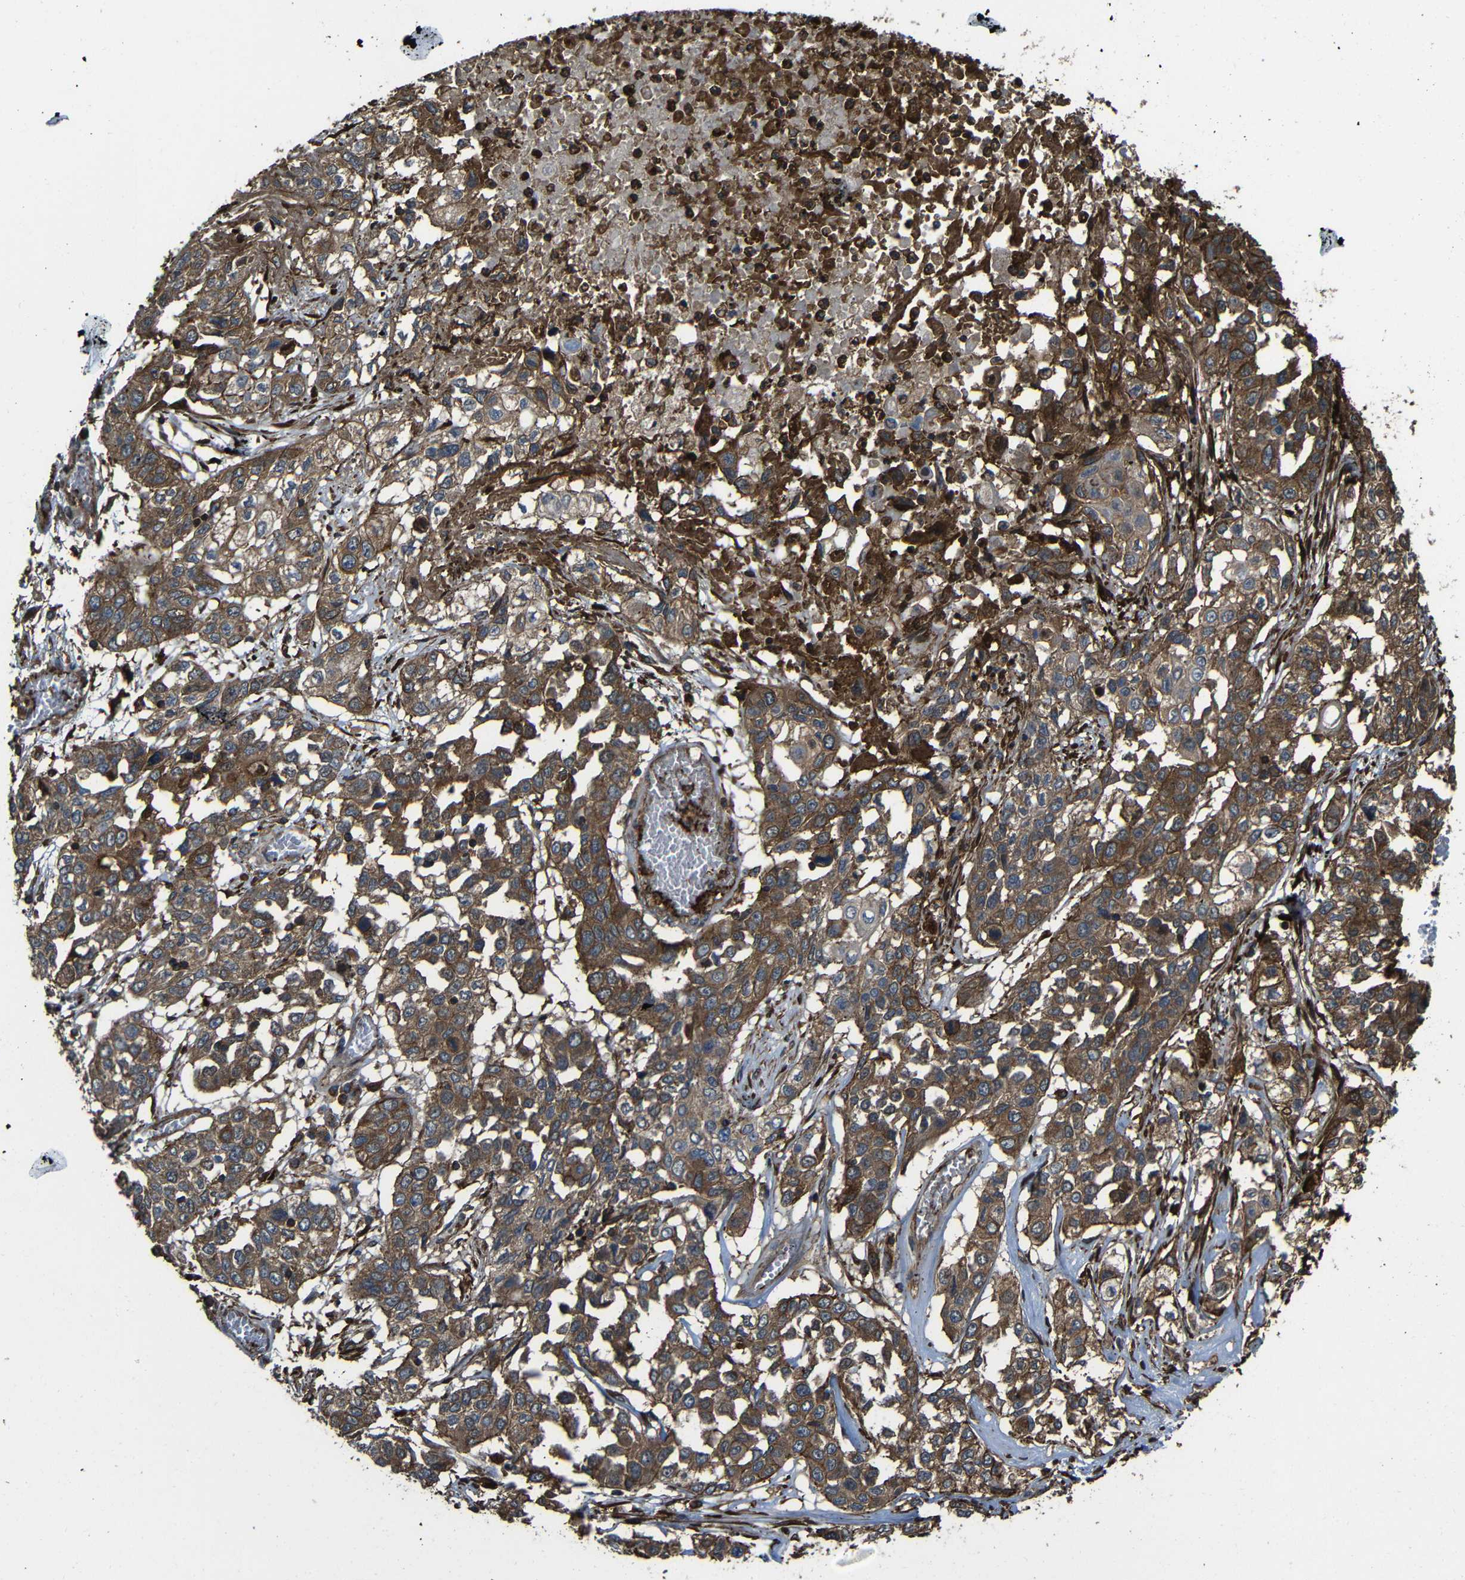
{"staining": {"intensity": "moderate", "quantity": ">75%", "location": "cytoplasmic/membranous"}, "tissue": "lung cancer", "cell_type": "Tumor cells", "image_type": "cancer", "snomed": [{"axis": "morphology", "description": "Squamous cell carcinoma, NOS"}, {"axis": "topography", "description": "Lung"}], "caption": "A photomicrograph of human lung cancer stained for a protein exhibits moderate cytoplasmic/membranous brown staining in tumor cells.", "gene": "PTCH1", "patient": {"sex": "male", "age": 71}}